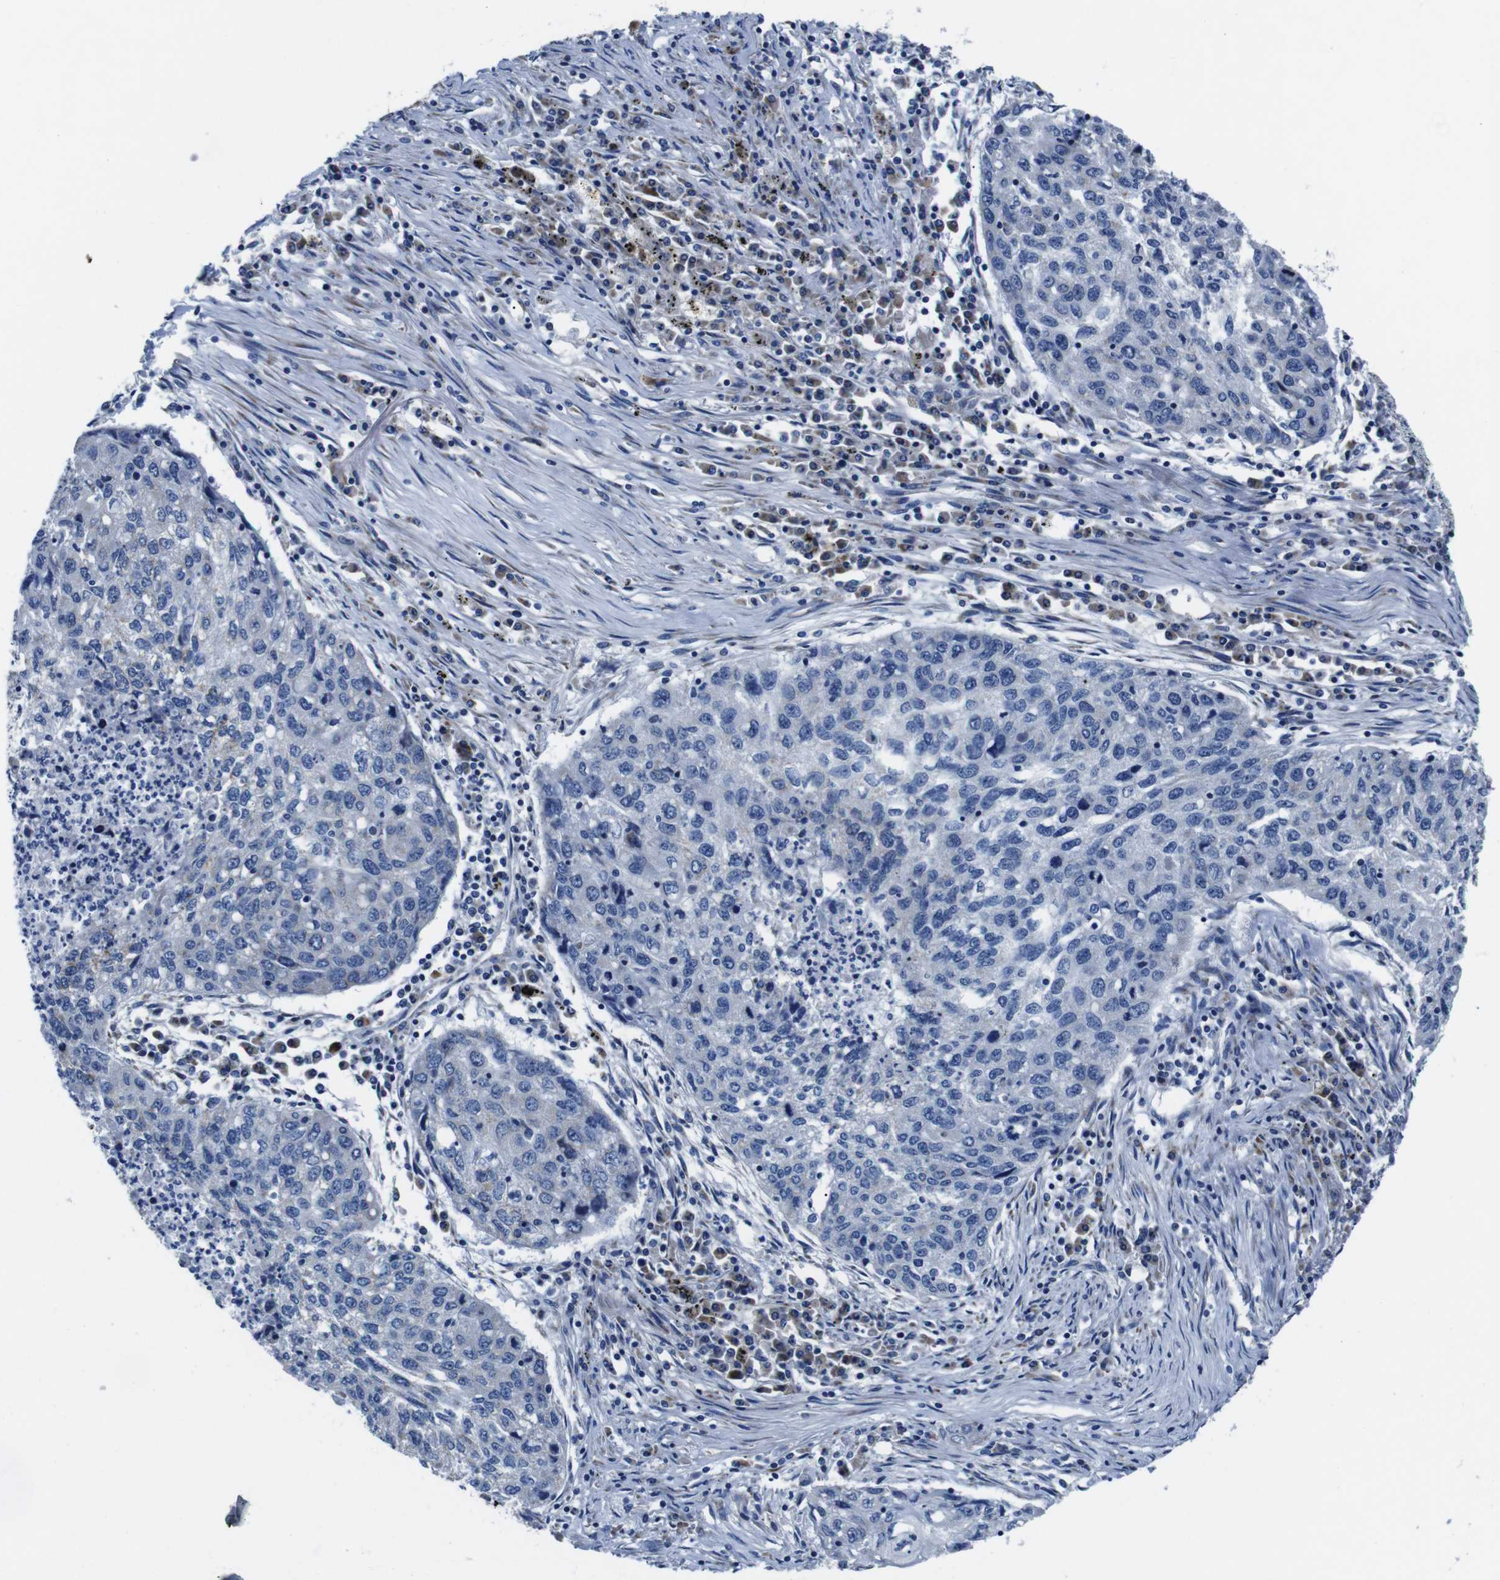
{"staining": {"intensity": "negative", "quantity": "none", "location": "none"}, "tissue": "lung cancer", "cell_type": "Tumor cells", "image_type": "cancer", "snomed": [{"axis": "morphology", "description": "Squamous cell carcinoma, NOS"}, {"axis": "topography", "description": "Lung"}], "caption": "Immunohistochemistry of lung cancer shows no expression in tumor cells. (Brightfield microscopy of DAB IHC at high magnification).", "gene": "SNX19", "patient": {"sex": "female", "age": 63}}